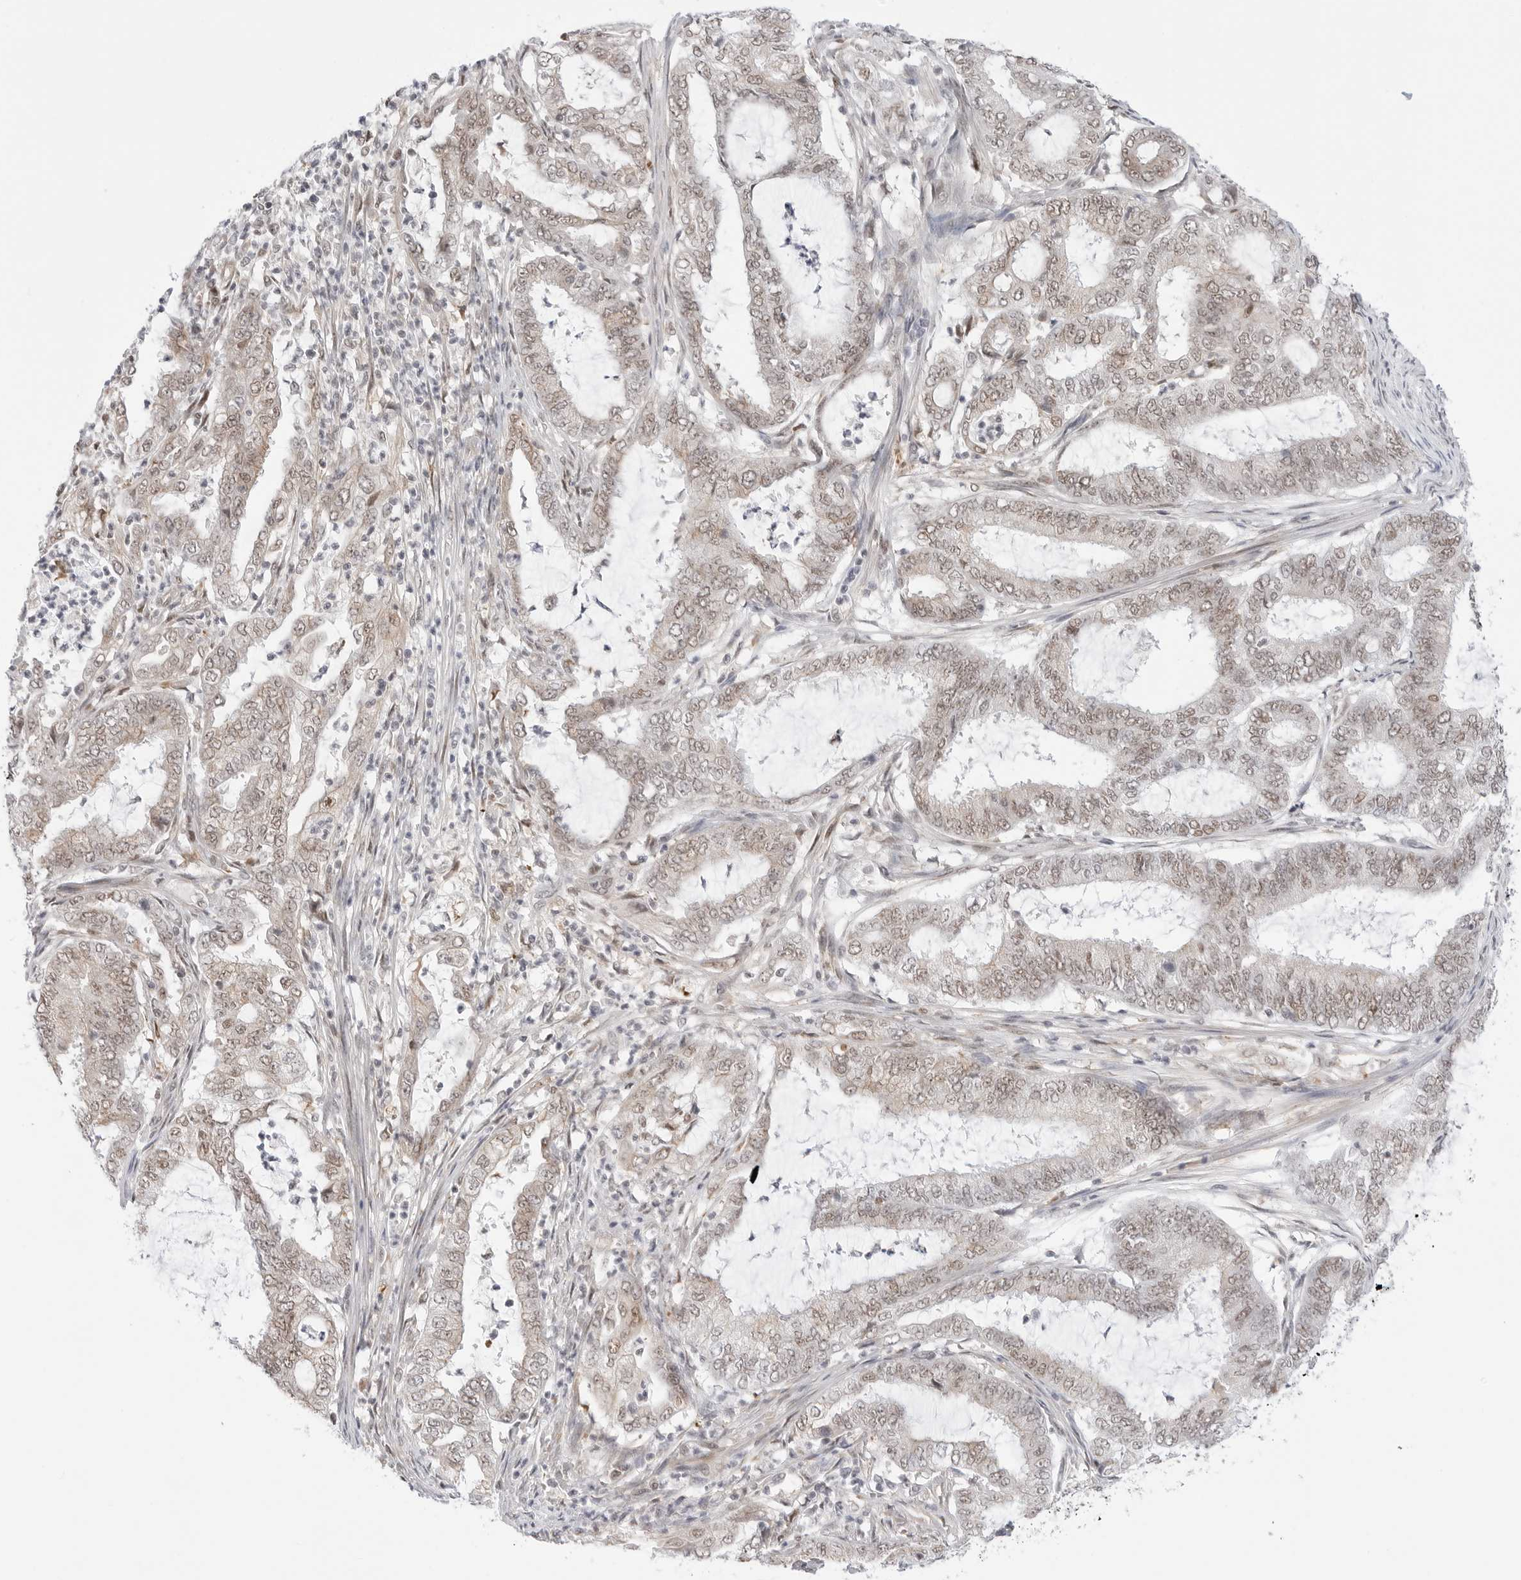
{"staining": {"intensity": "weak", "quantity": ">75%", "location": "cytoplasmic/membranous,nuclear"}, "tissue": "endometrial cancer", "cell_type": "Tumor cells", "image_type": "cancer", "snomed": [{"axis": "morphology", "description": "Adenocarcinoma, NOS"}, {"axis": "topography", "description": "Endometrium"}], "caption": "Adenocarcinoma (endometrial) was stained to show a protein in brown. There is low levels of weak cytoplasmic/membranous and nuclear staining in about >75% of tumor cells.", "gene": "C1orf162", "patient": {"sex": "female", "age": 51}}